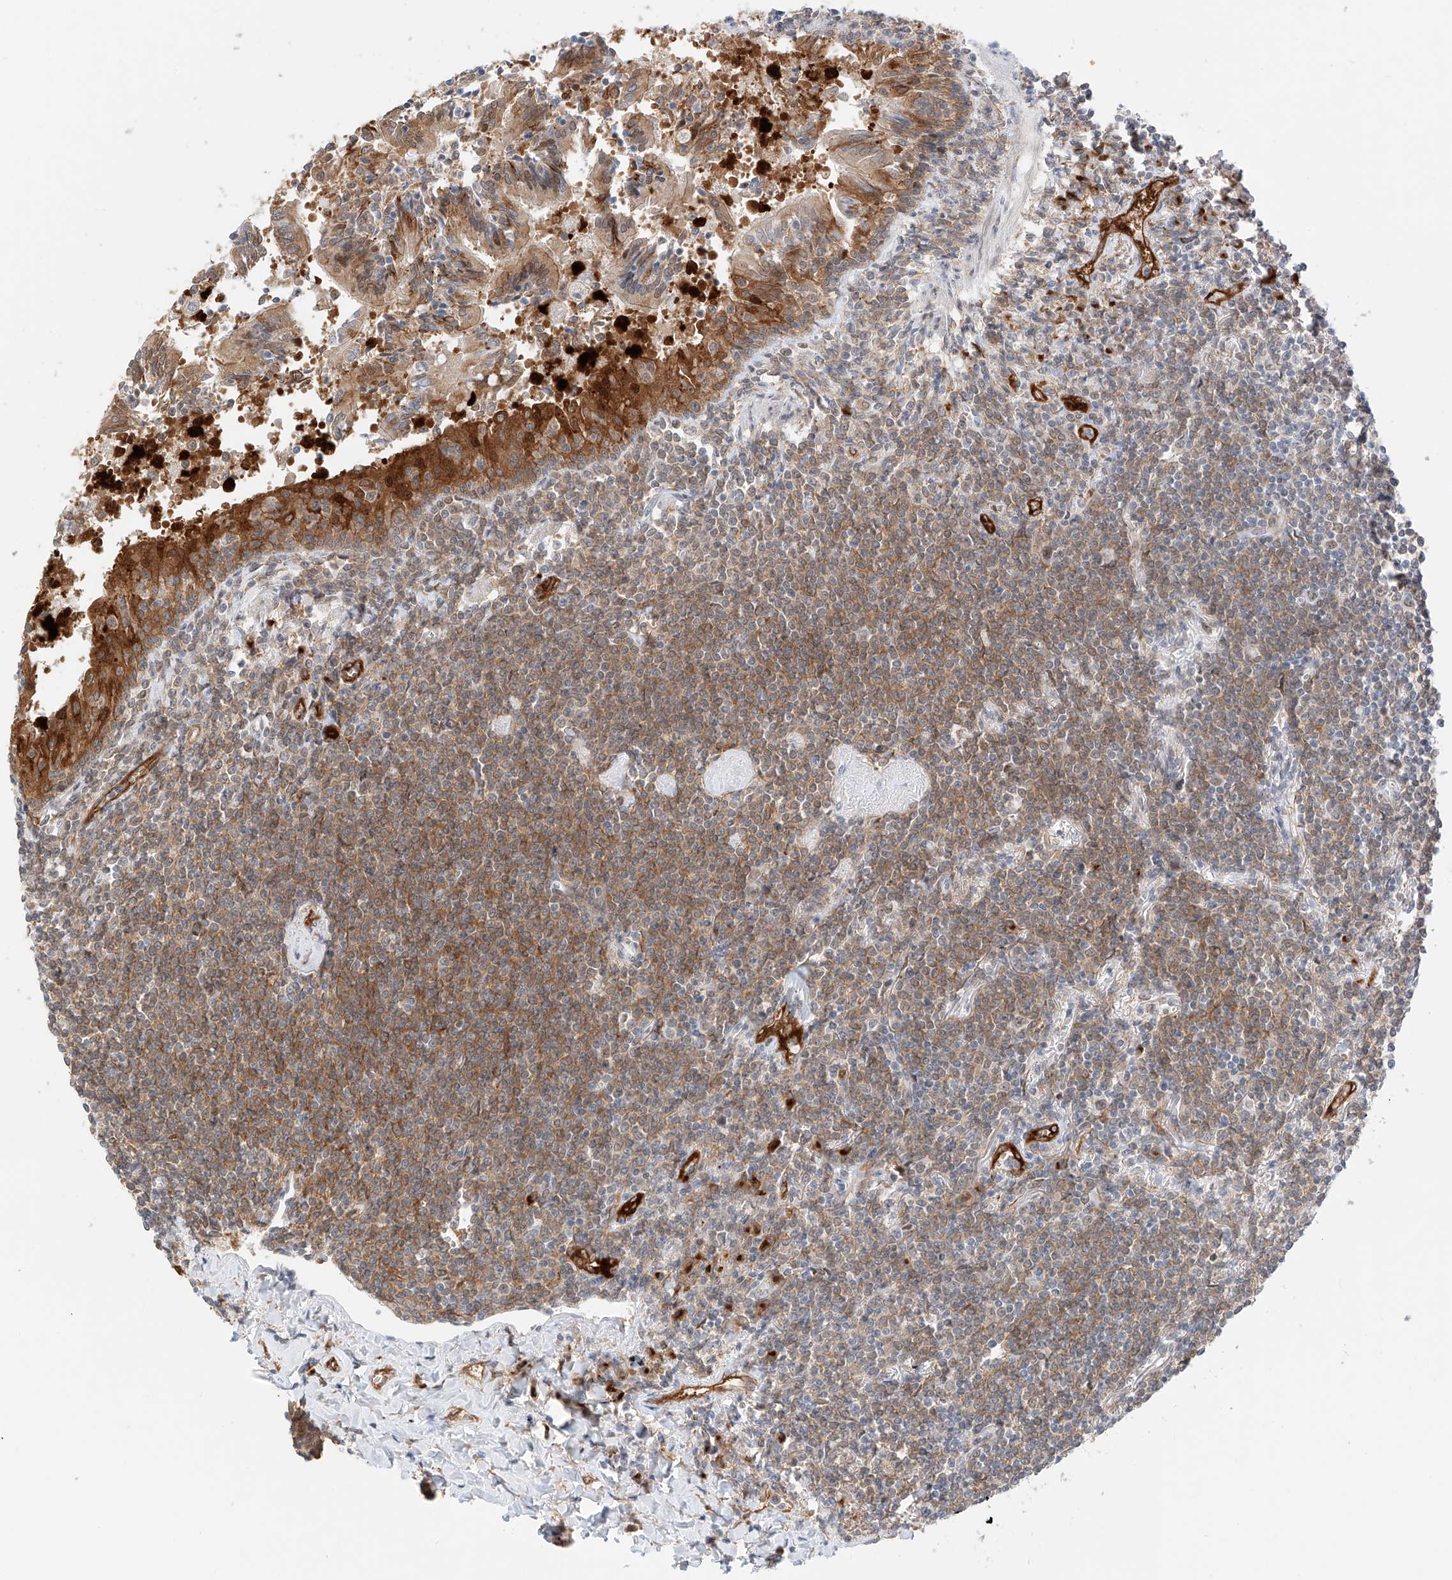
{"staining": {"intensity": "moderate", "quantity": ">75%", "location": "cytoplasmic/membranous"}, "tissue": "lymphoma", "cell_type": "Tumor cells", "image_type": "cancer", "snomed": [{"axis": "morphology", "description": "Malignant lymphoma, non-Hodgkin's type, Low grade"}, {"axis": "topography", "description": "Lung"}], "caption": "Protein positivity by immunohistochemistry exhibits moderate cytoplasmic/membranous positivity in approximately >75% of tumor cells in low-grade malignant lymphoma, non-Hodgkin's type.", "gene": "CARMIL1", "patient": {"sex": "female", "age": 71}}